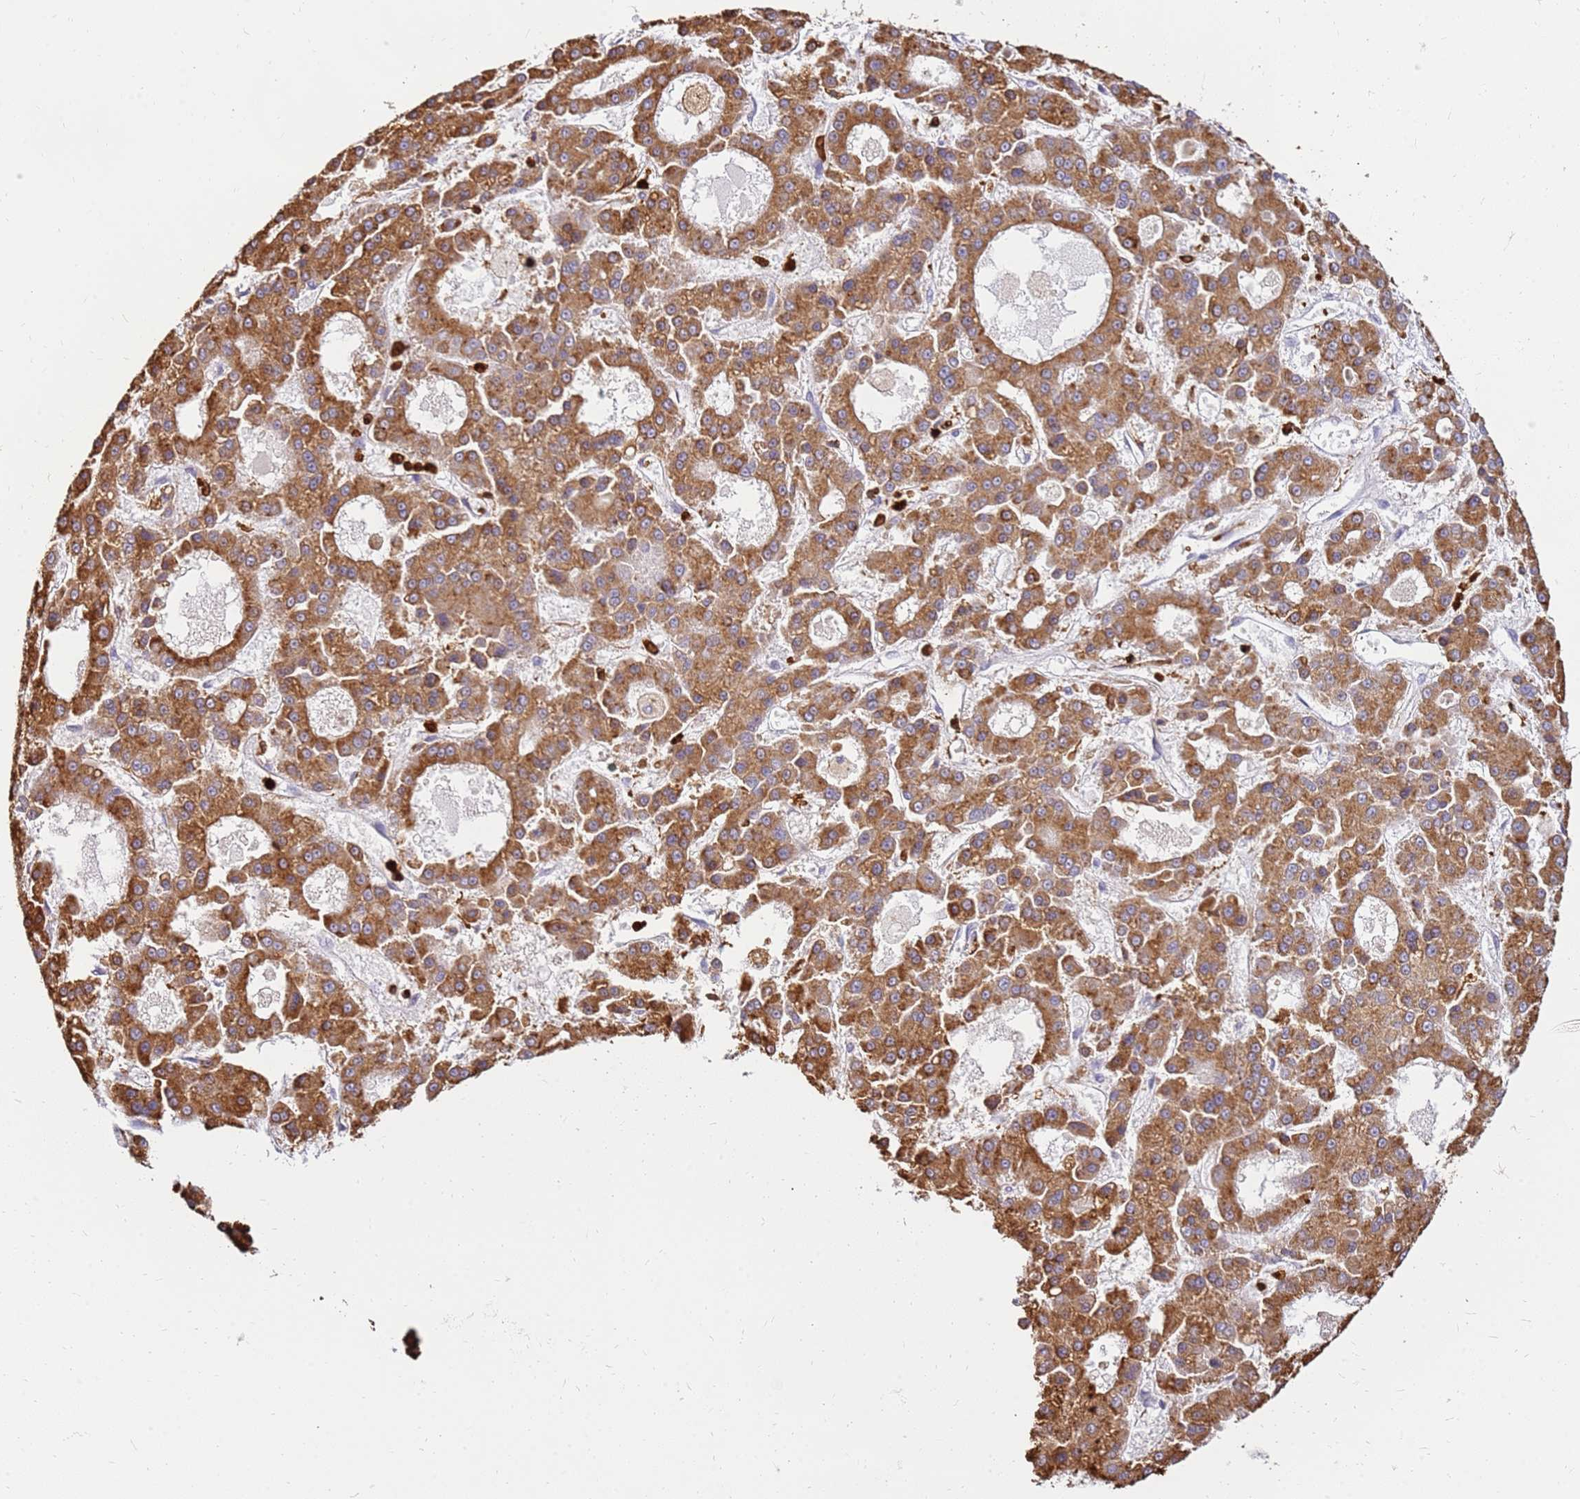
{"staining": {"intensity": "strong", "quantity": ">75%", "location": "cytoplasmic/membranous"}, "tissue": "liver cancer", "cell_type": "Tumor cells", "image_type": "cancer", "snomed": [{"axis": "morphology", "description": "Carcinoma, Hepatocellular, NOS"}, {"axis": "topography", "description": "Liver"}], "caption": "Immunohistochemical staining of human liver cancer (hepatocellular carcinoma) shows strong cytoplasmic/membranous protein staining in about >75% of tumor cells.", "gene": "CORO1A", "patient": {"sex": "male", "age": 70}}